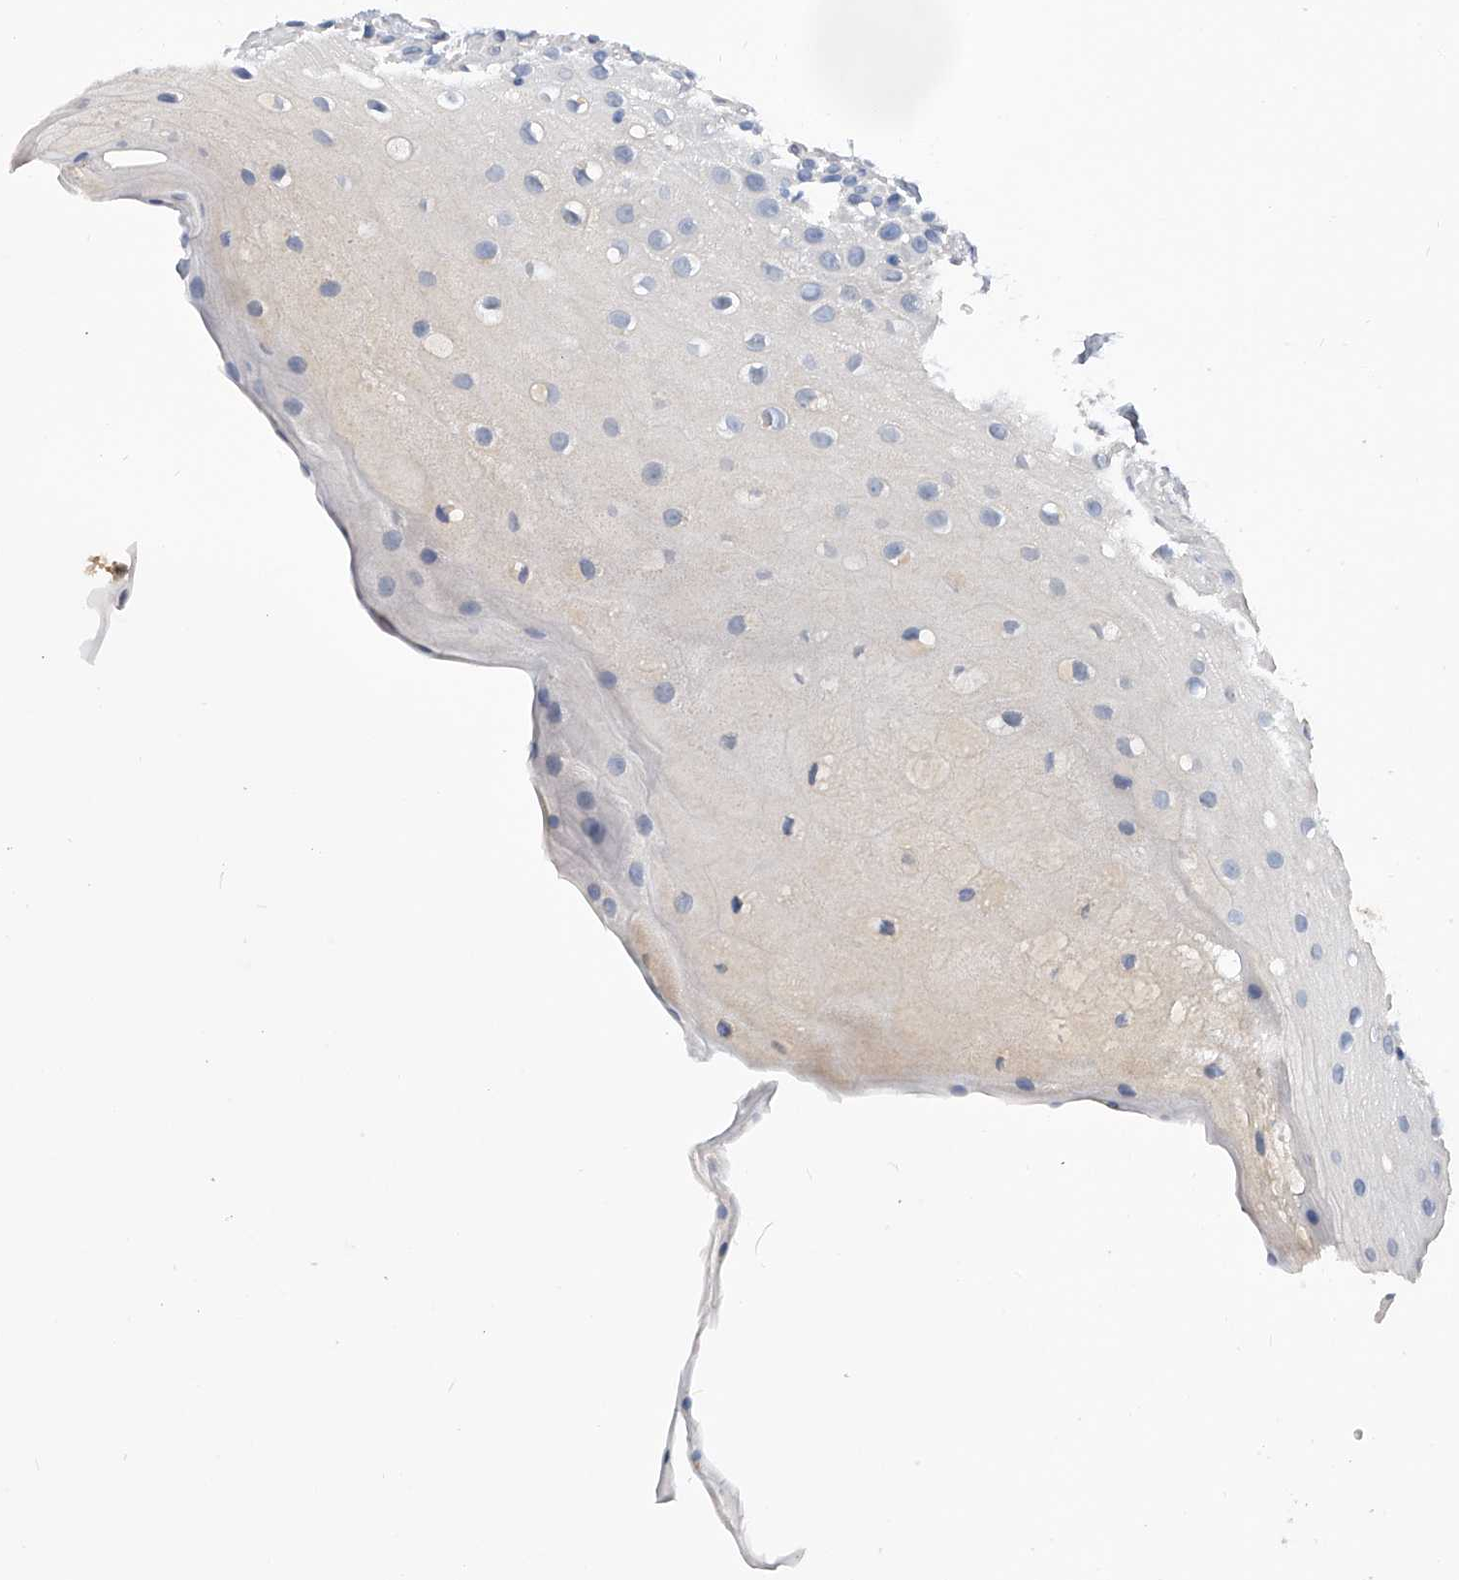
{"staining": {"intensity": "weak", "quantity": "<25%", "location": "cytoplasmic/membranous"}, "tissue": "oral mucosa", "cell_type": "Squamous epithelial cells", "image_type": "normal", "snomed": [{"axis": "morphology", "description": "Normal tissue, NOS"}, {"axis": "topography", "description": "Oral tissue"}], "caption": "IHC histopathology image of unremarkable oral mucosa: oral mucosa stained with DAB (3,3'-diaminobenzidine) displays no significant protein positivity in squamous epithelial cells. The staining was performed using DAB (3,3'-diaminobenzidine) to visualize the protein expression in brown, while the nuclei were stained in blue with hematoxylin (Magnification: 20x).", "gene": "PGM3", "patient": {"sex": "female", "age": 63}}